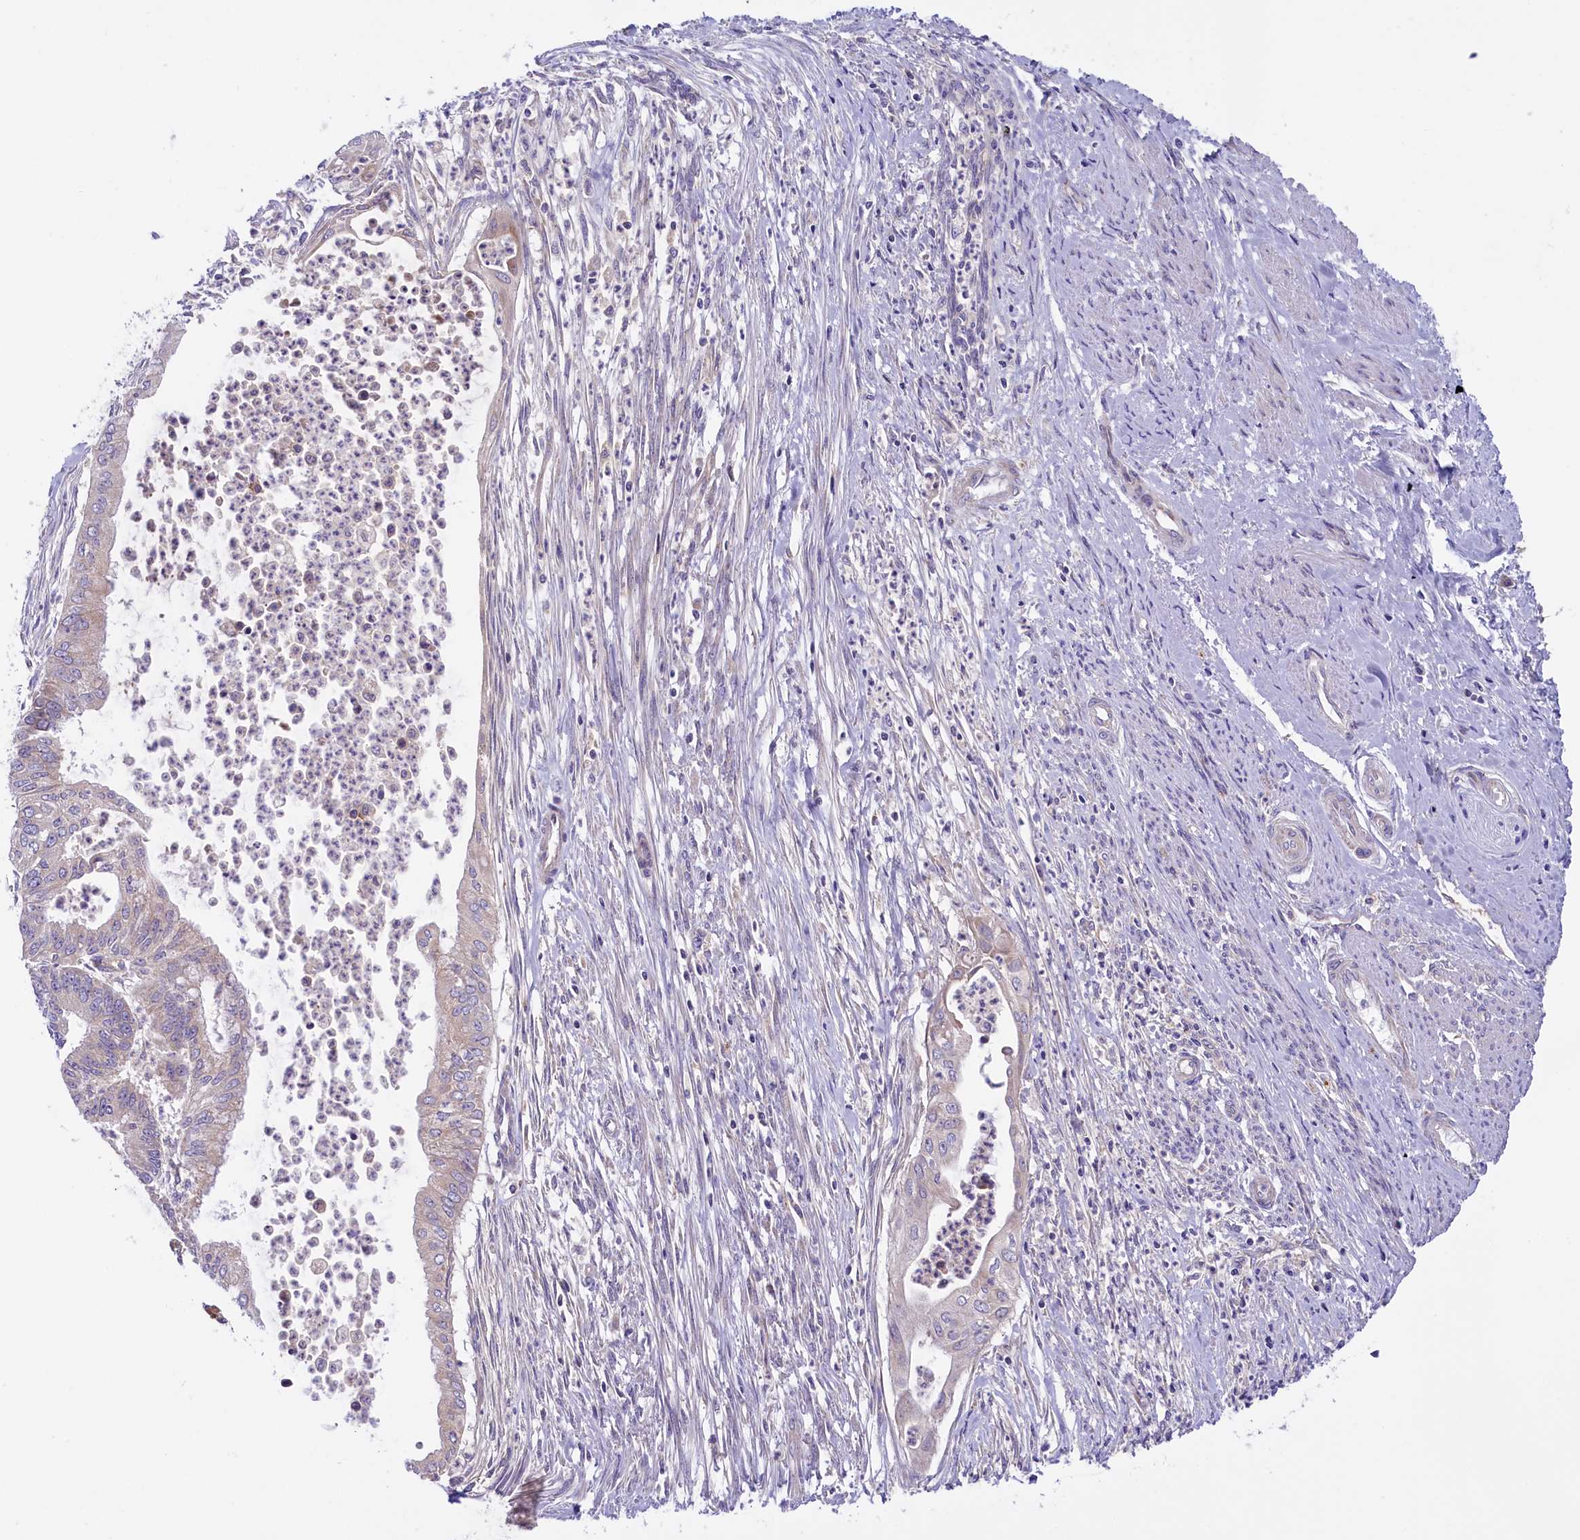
{"staining": {"intensity": "negative", "quantity": "none", "location": "none"}, "tissue": "endometrial cancer", "cell_type": "Tumor cells", "image_type": "cancer", "snomed": [{"axis": "morphology", "description": "Adenocarcinoma, NOS"}, {"axis": "topography", "description": "Endometrium"}], "caption": "Tumor cells show no significant protein staining in adenocarcinoma (endometrial). (DAB immunohistochemistry (IHC) visualized using brightfield microscopy, high magnification).", "gene": "DNAJB9", "patient": {"sex": "female", "age": 73}}